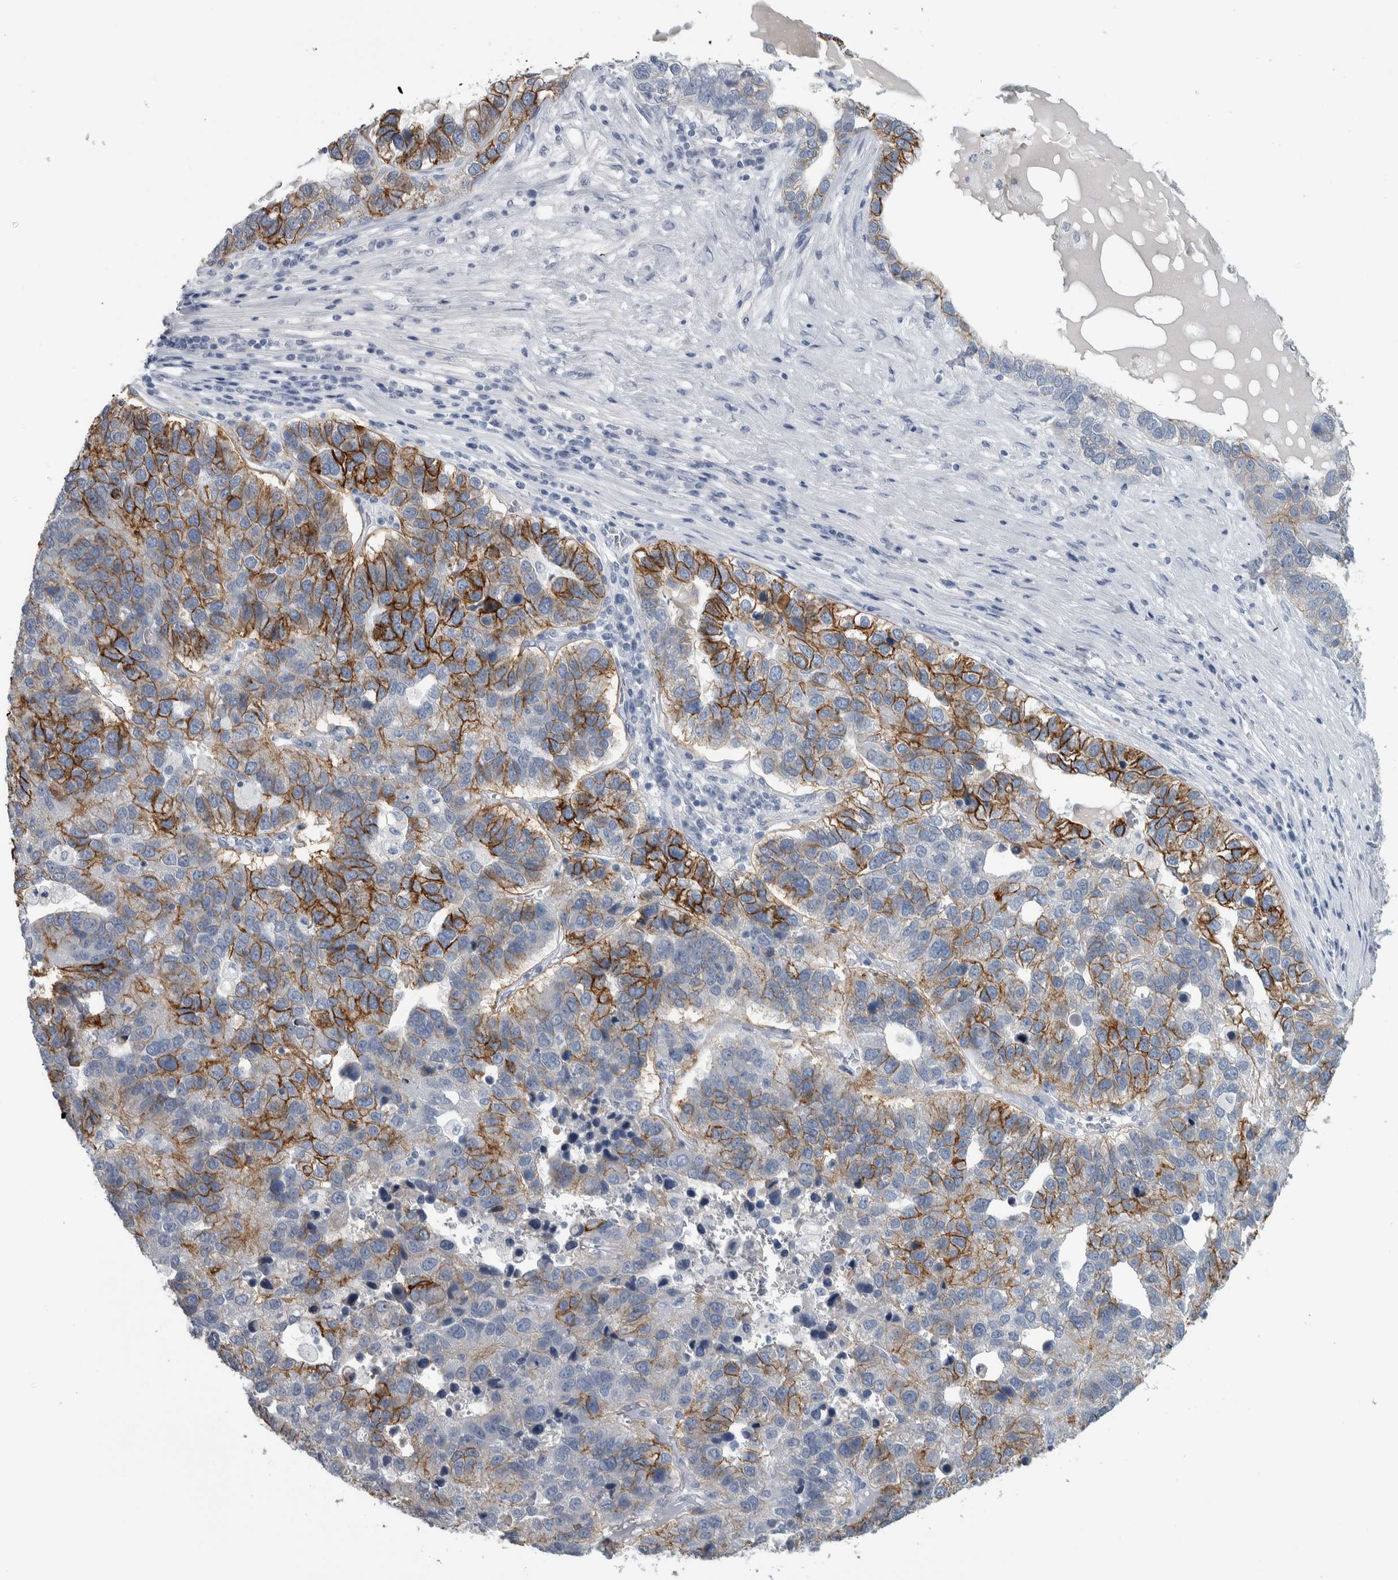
{"staining": {"intensity": "strong", "quantity": "25%-75%", "location": "cytoplasmic/membranous"}, "tissue": "pancreatic cancer", "cell_type": "Tumor cells", "image_type": "cancer", "snomed": [{"axis": "morphology", "description": "Adenocarcinoma, NOS"}, {"axis": "topography", "description": "Pancreas"}], "caption": "A brown stain highlights strong cytoplasmic/membranous staining of a protein in human pancreatic cancer tumor cells.", "gene": "CDH17", "patient": {"sex": "female", "age": 61}}